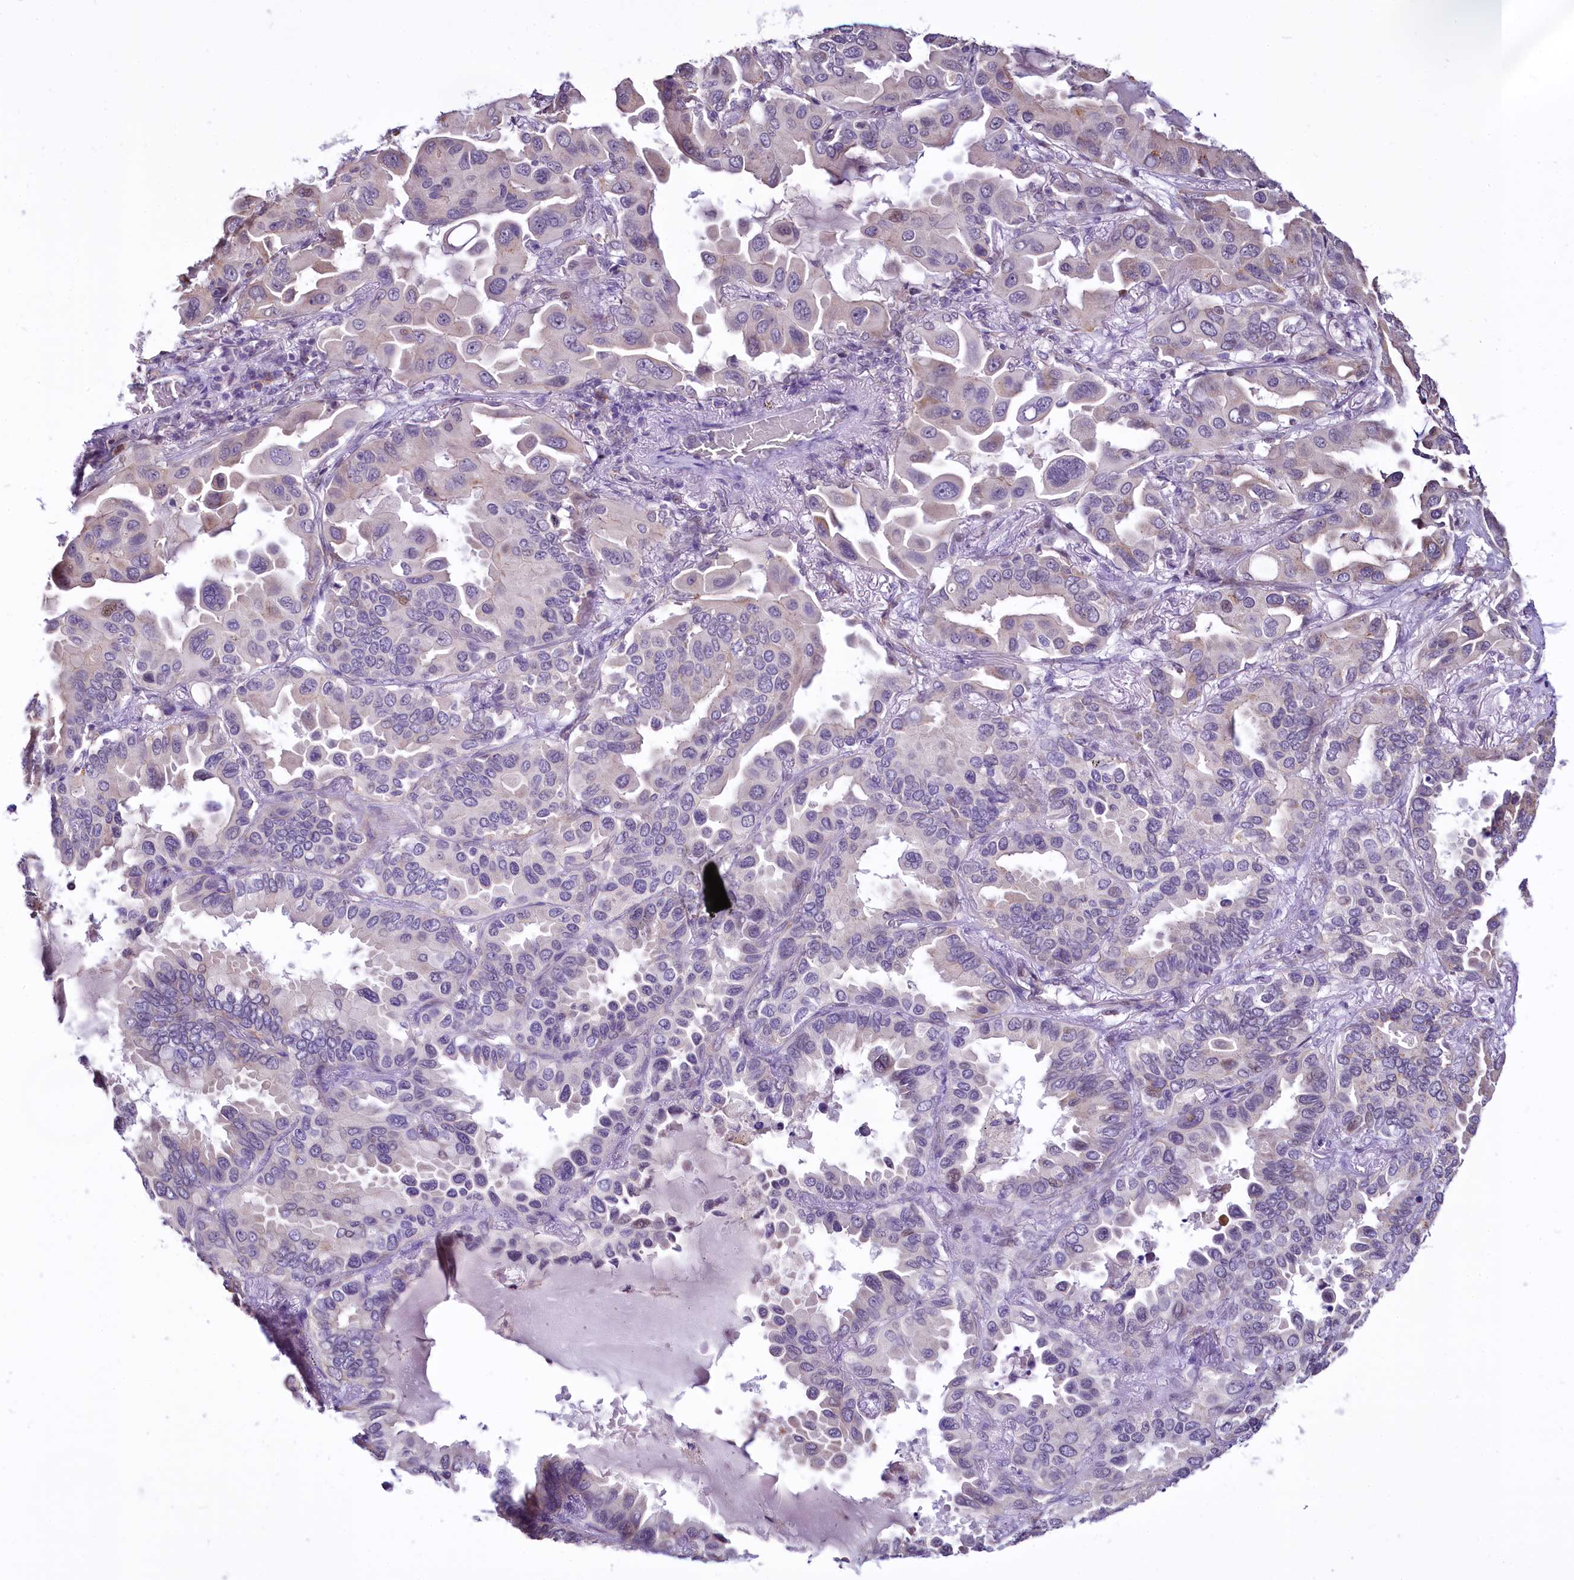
{"staining": {"intensity": "negative", "quantity": "none", "location": "none"}, "tissue": "lung cancer", "cell_type": "Tumor cells", "image_type": "cancer", "snomed": [{"axis": "morphology", "description": "Adenocarcinoma, NOS"}, {"axis": "topography", "description": "Lung"}], "caption": "IHC micrograph of human lung adenocarcinoma stained for a protein (brown), which demonstrates no positivity in tumor cells. (Stains: DAB immunohistochemistry (IHC) with hematoxylin counter stain, Microscopy: brightfield microscopy at high magnification).", "gene": "BANK1", "patient": {"sex": "male", "age": 64}}